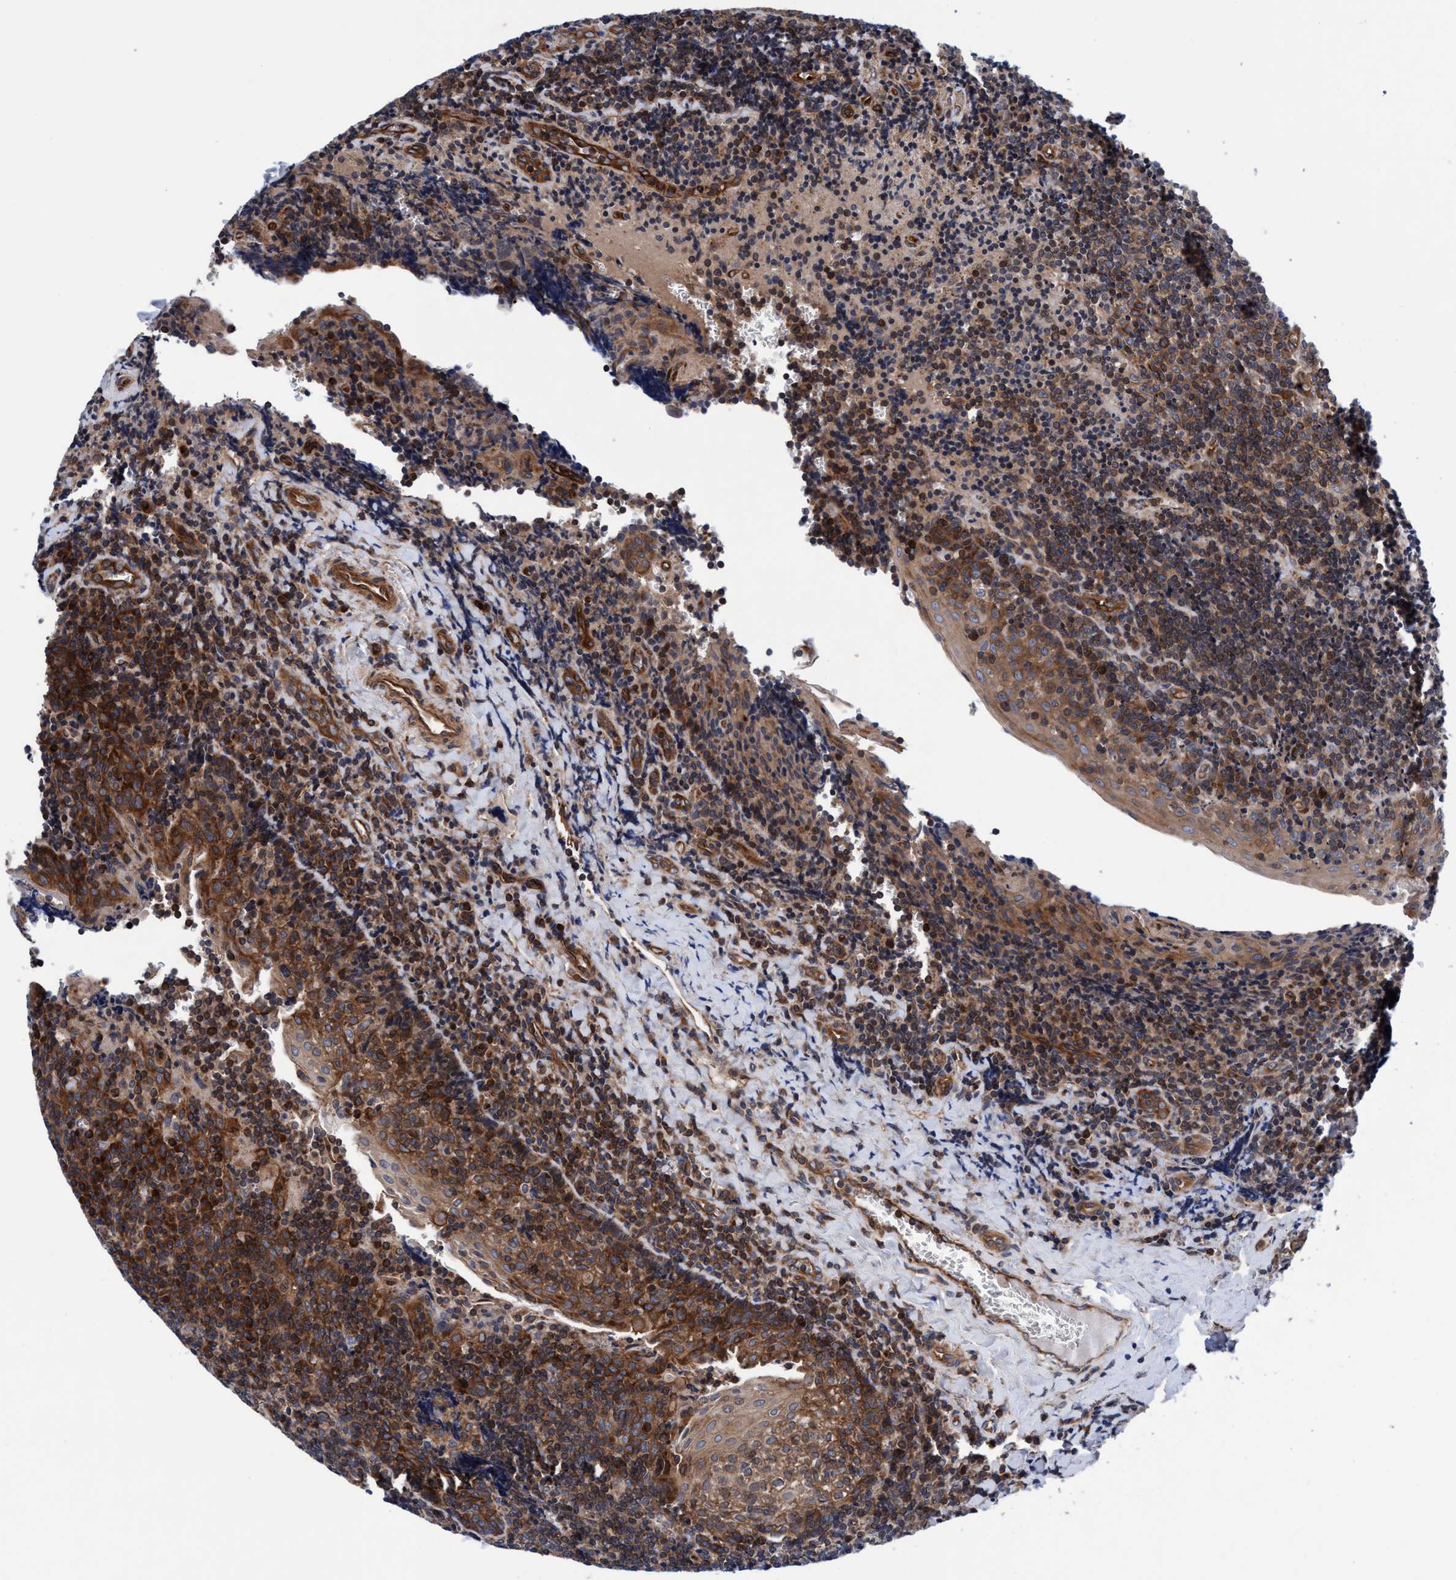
{"staining": {"intensity": "strong", "quantity": ">75%", "location": "cytoplasmic/membranous"}, "tissue": "tonsil", "cell_type": "Germinal center cells", "image_type": "normal", "snomed": [{"axis": "morphology", "description": "Normal tissue, NOS"}, {"axis": "morphology", "description": "Inflammation, NOS"}, {"axis": "topography", "description": "Tonsil"}], "caption": "Normal tonsil displays strong cytoplasmic/membranous staining in about >75% of germinal center cells, visualized by immunohistochemistry. (IHC, brightfield microscopy, high magnification).", "gene": "MCM3AP", "patient": {"sex": "female", "age": 31}}